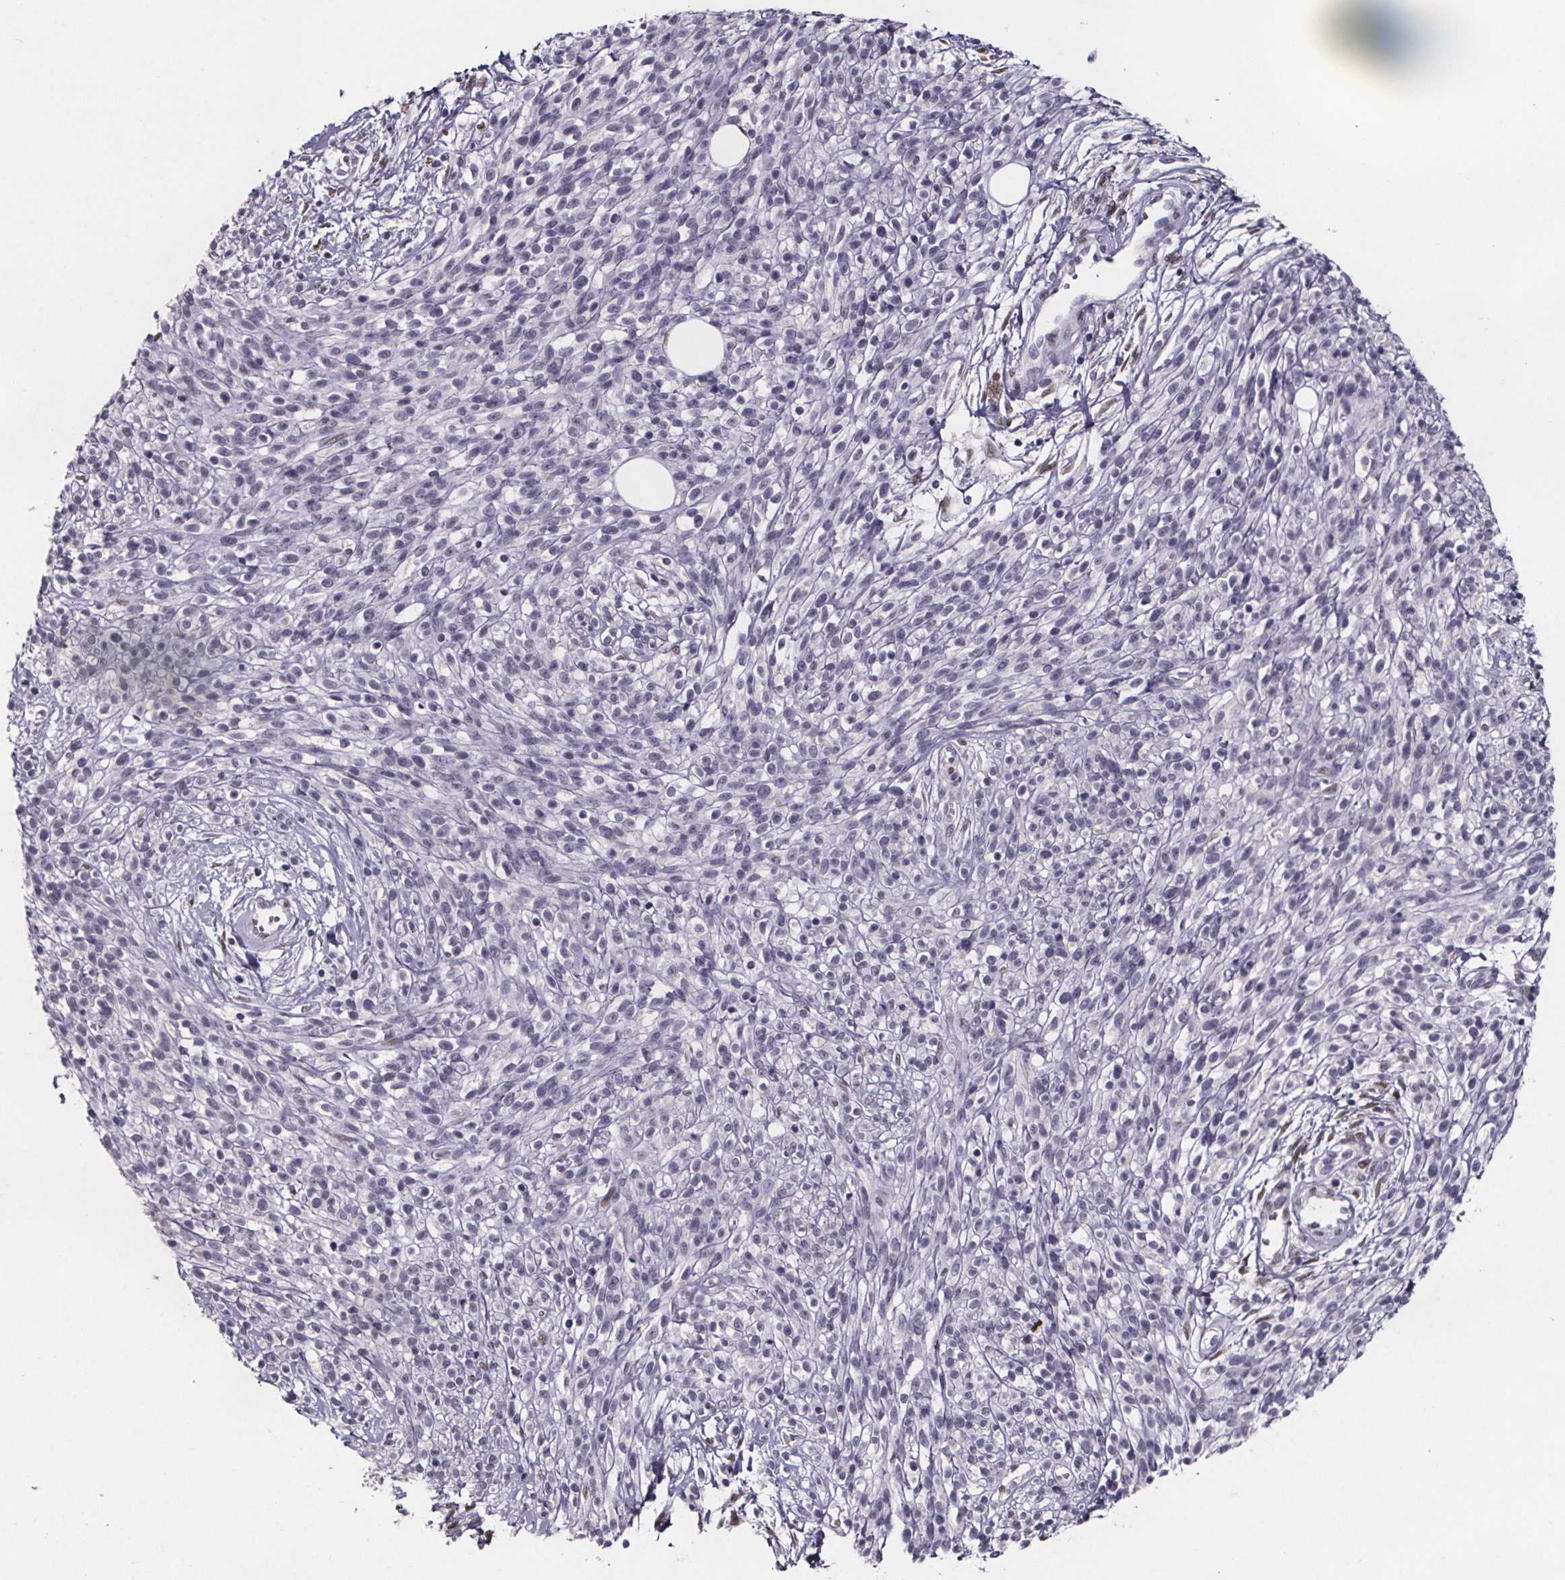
{"staining": {"intensity": "negative", "quantity": "none", "location": "none"}, "tissue": "melanoma", "cell_type": "Tumor cells", "image_type": "cancer", "snomed": [{"axis": "morphology", "description": "Malignant melanoma, NOS"}, {"axis": "topography", "description": "Skin"}, {"axis": "topography", "description": "Skin of trunk"}], "caption": "An image of human melanoma is negative for staining in tumor cells.", "gene": "AR", "patient": {"sex": "male", "age": 74}}